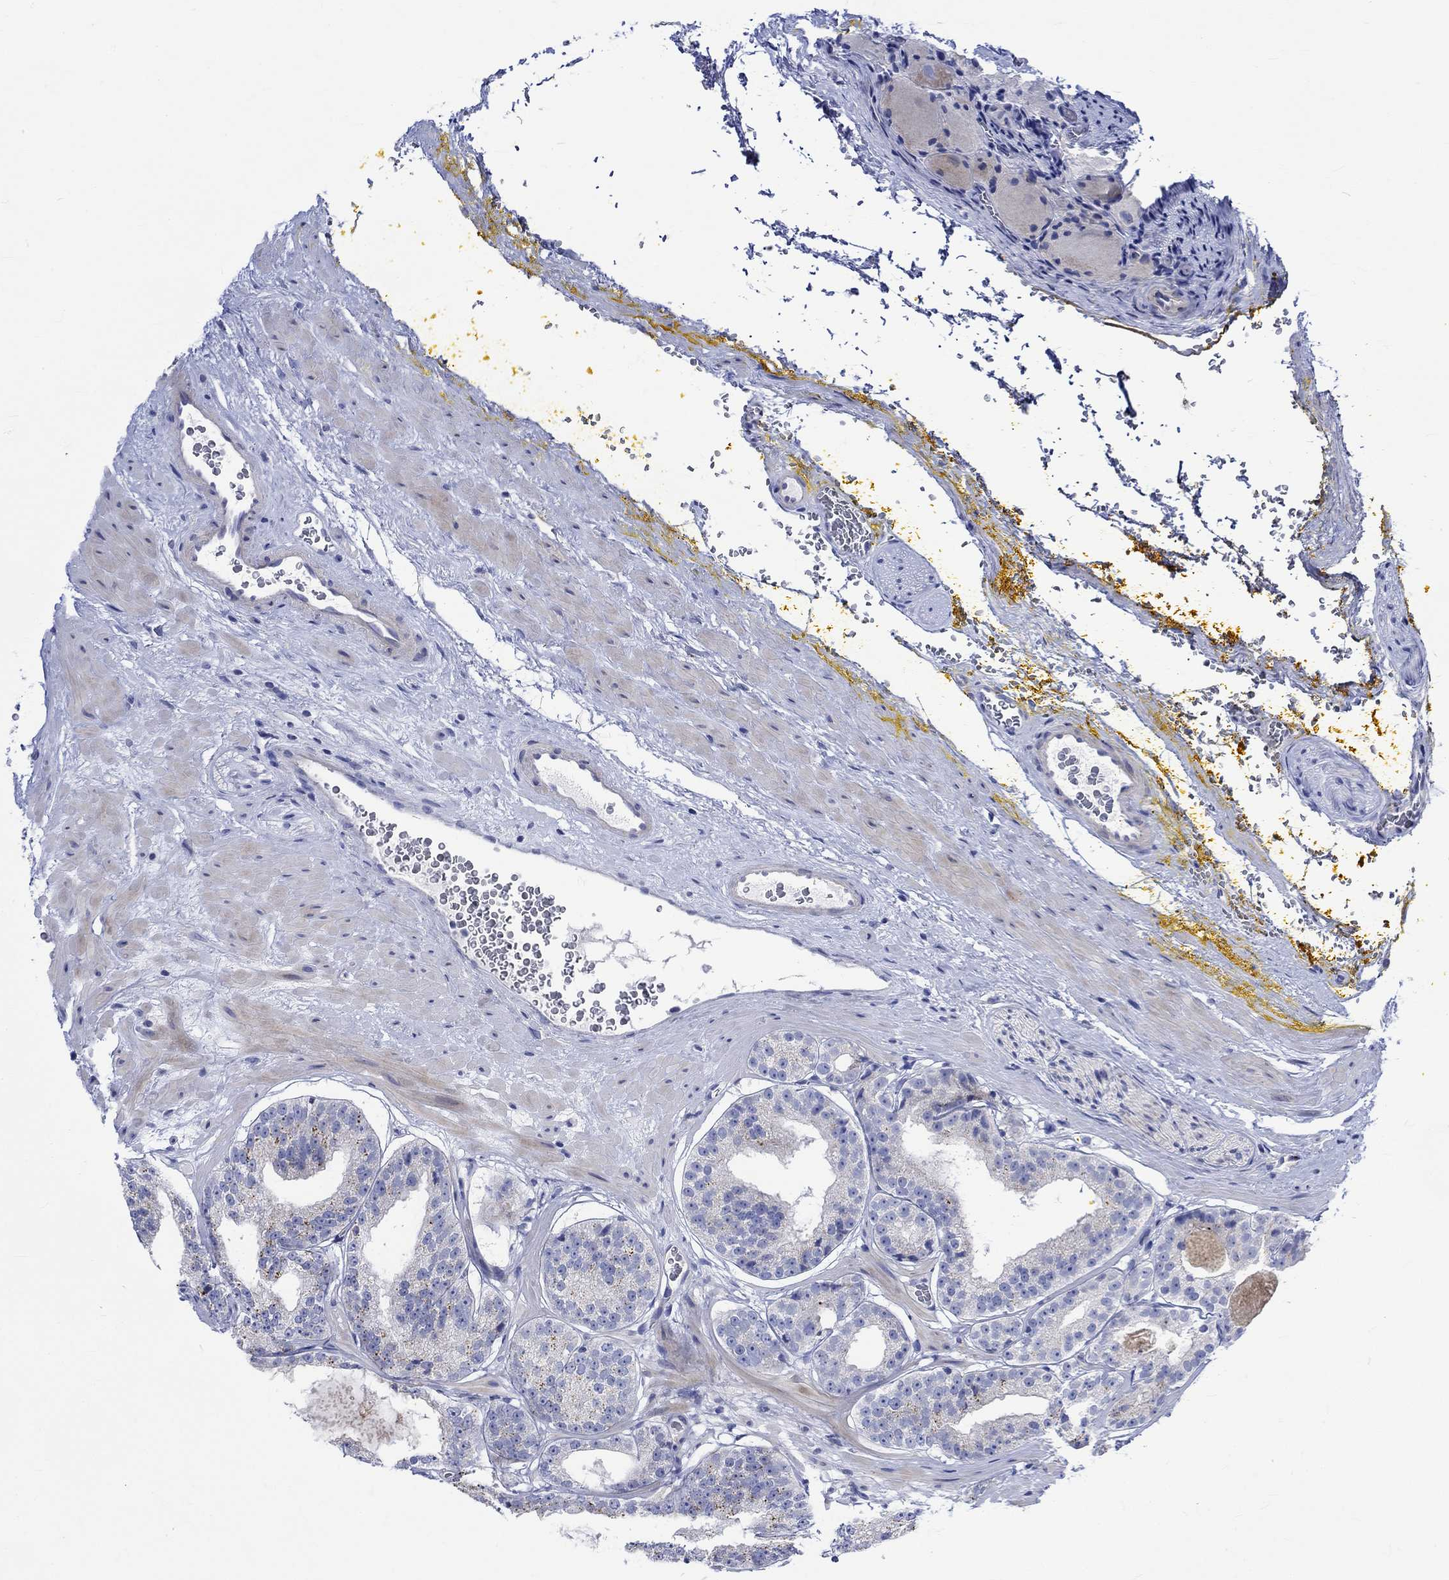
{"staining": {"intensity": "moderate", "quantity": "<25%", "location": "cytoplasmic/membranous"}, "tissue": "prostate cancer", "cell_type": "Tumor cells", "image_type": "cancer", "snomed": [{"axis": "morphology", "description": "Adenocarcinoma, Low grade"}, {"axis": "topography", "description": "Prostate"}], "caption": "Protein staining by IHC exhibits moderate cytoplasmic/membranous expression in about <25% of tumor cells in low-grade adenocarcinoma (prostate).", "gene": "NRIP3", "patient": {"sex": "male", "age": 60}}